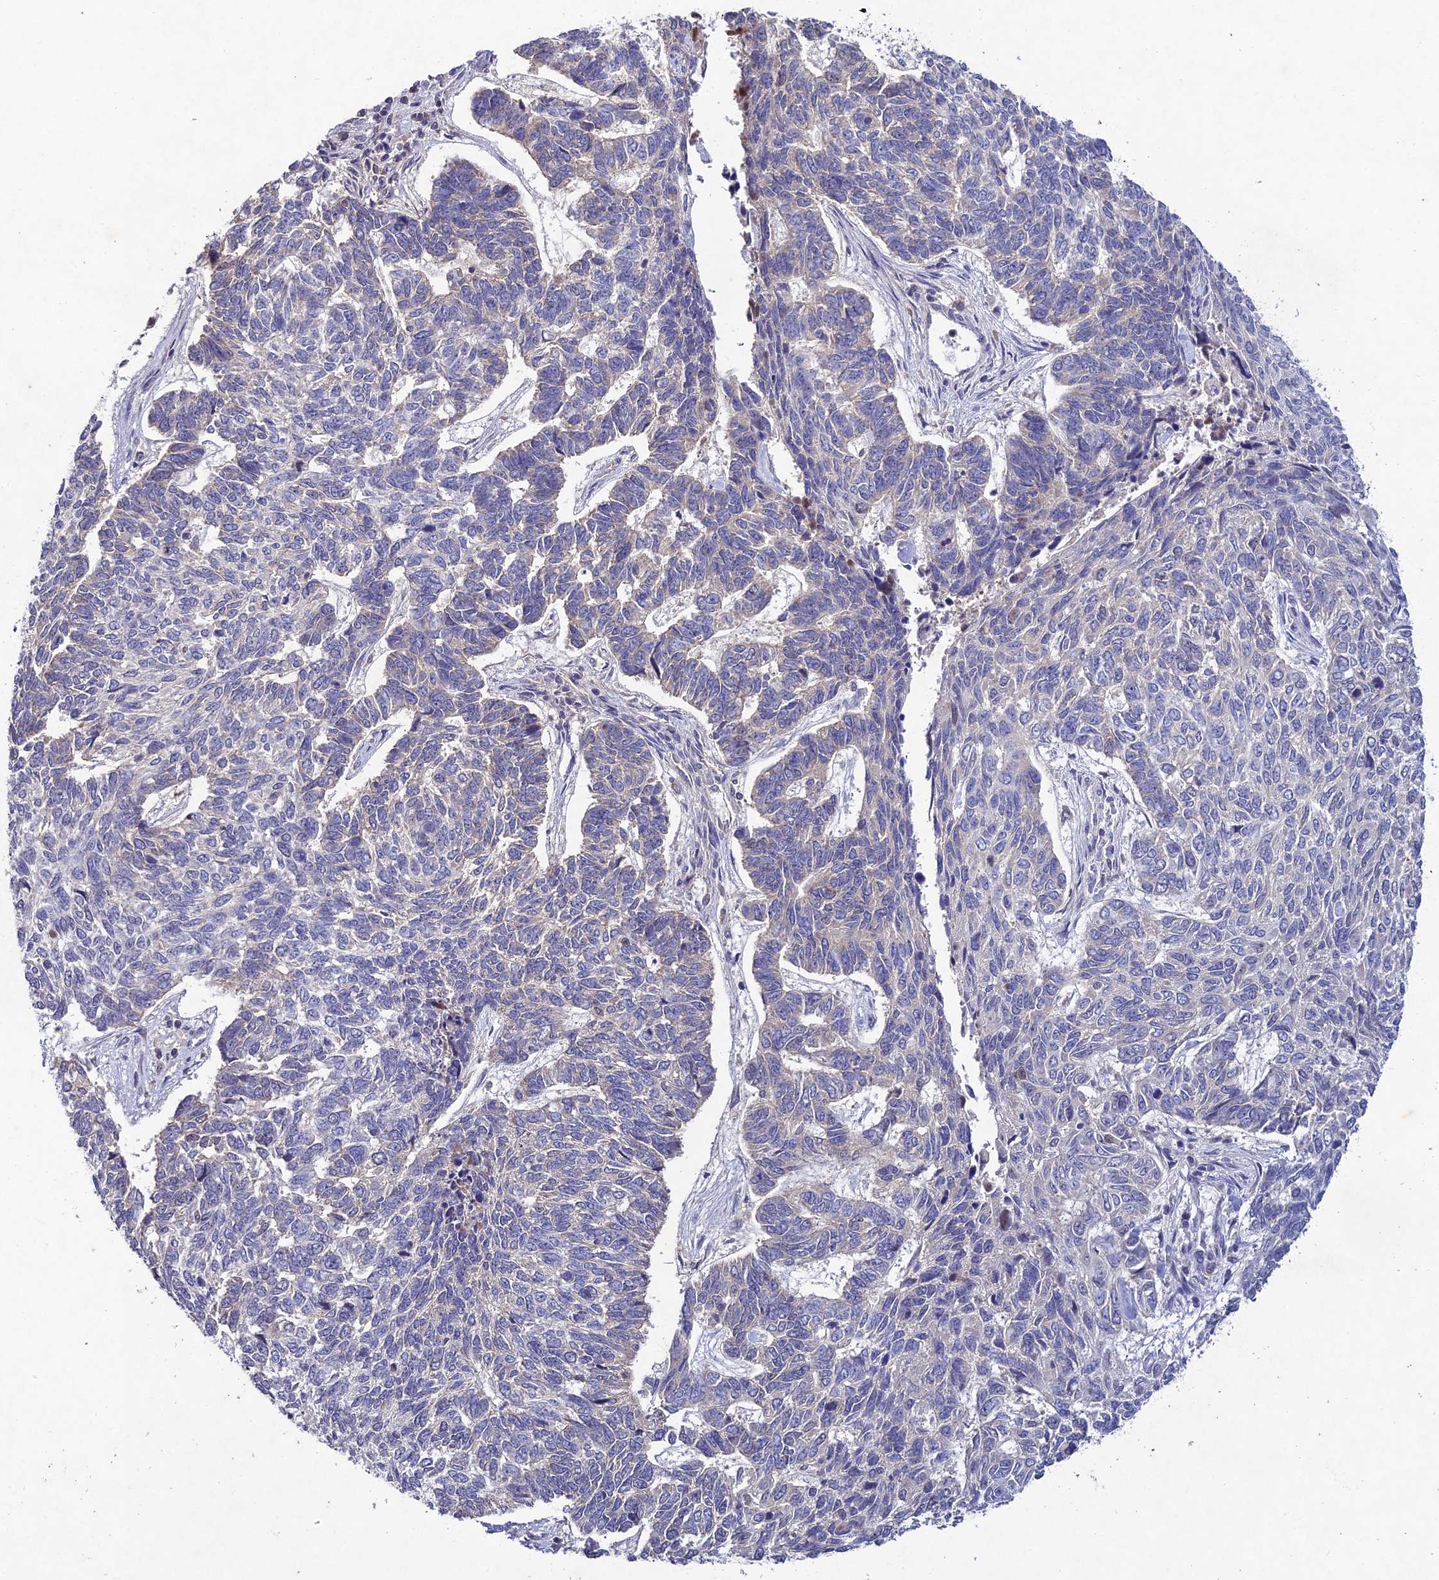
{"staining": {"intensity": "negative", "quantity": "none", "location": "none"}, "tissue": "skin cancer", "cell_type": "Tumor cells", "image_type": "cancer", "snomed": [{"axis": "morphology", "description": "Basal cell carcinoma"}, {"axis": "topography", "description": "Skin"}], "caption": "Human skin basal cell carcinoma stained for a protein using IHC shows no expression in tumor cells.", "gene": "CHST5", "patient": {"sex": "female", "age": 65}}